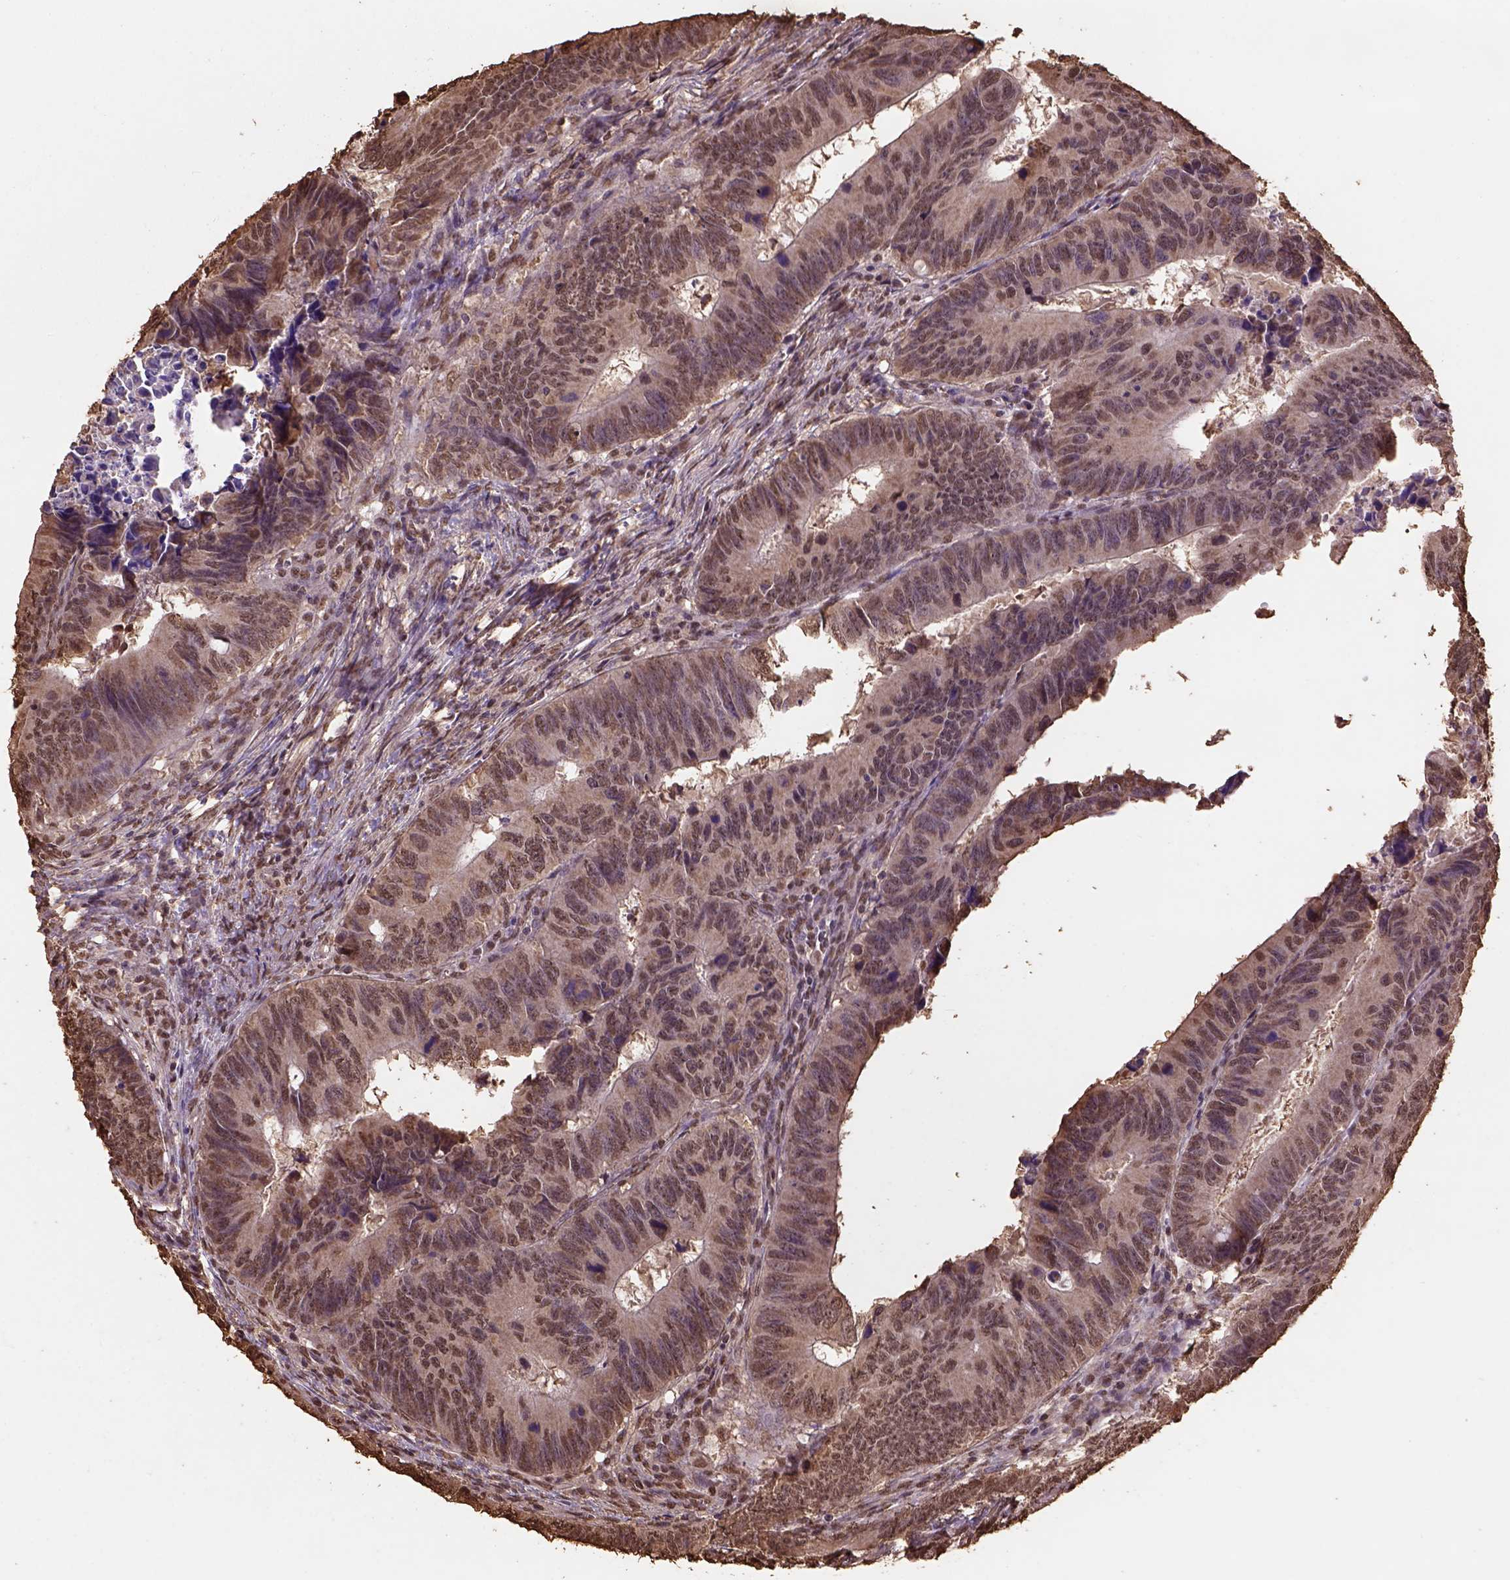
{"staining": {"intensity": "moderate", "quantity": ">75%", "location": "nuclear"}, "tissue": "colorectal cancer", "cell_type": "Tumor cells", "image_type": "cancer", "snomed": [{"axis": "morphology", "description": "Adenocarcinoma, NOS"}, {"axis": "topography", "description": "Colon"}], "caption": "The histopathology image shows immunohistochemical staining of colorectal adenocarcinoma. There is moderate nuclear expression is seen in approximately >75% of tumor cells.", "gene": "CSTF2T", "patient": {"sex": "female", "age": 82}}